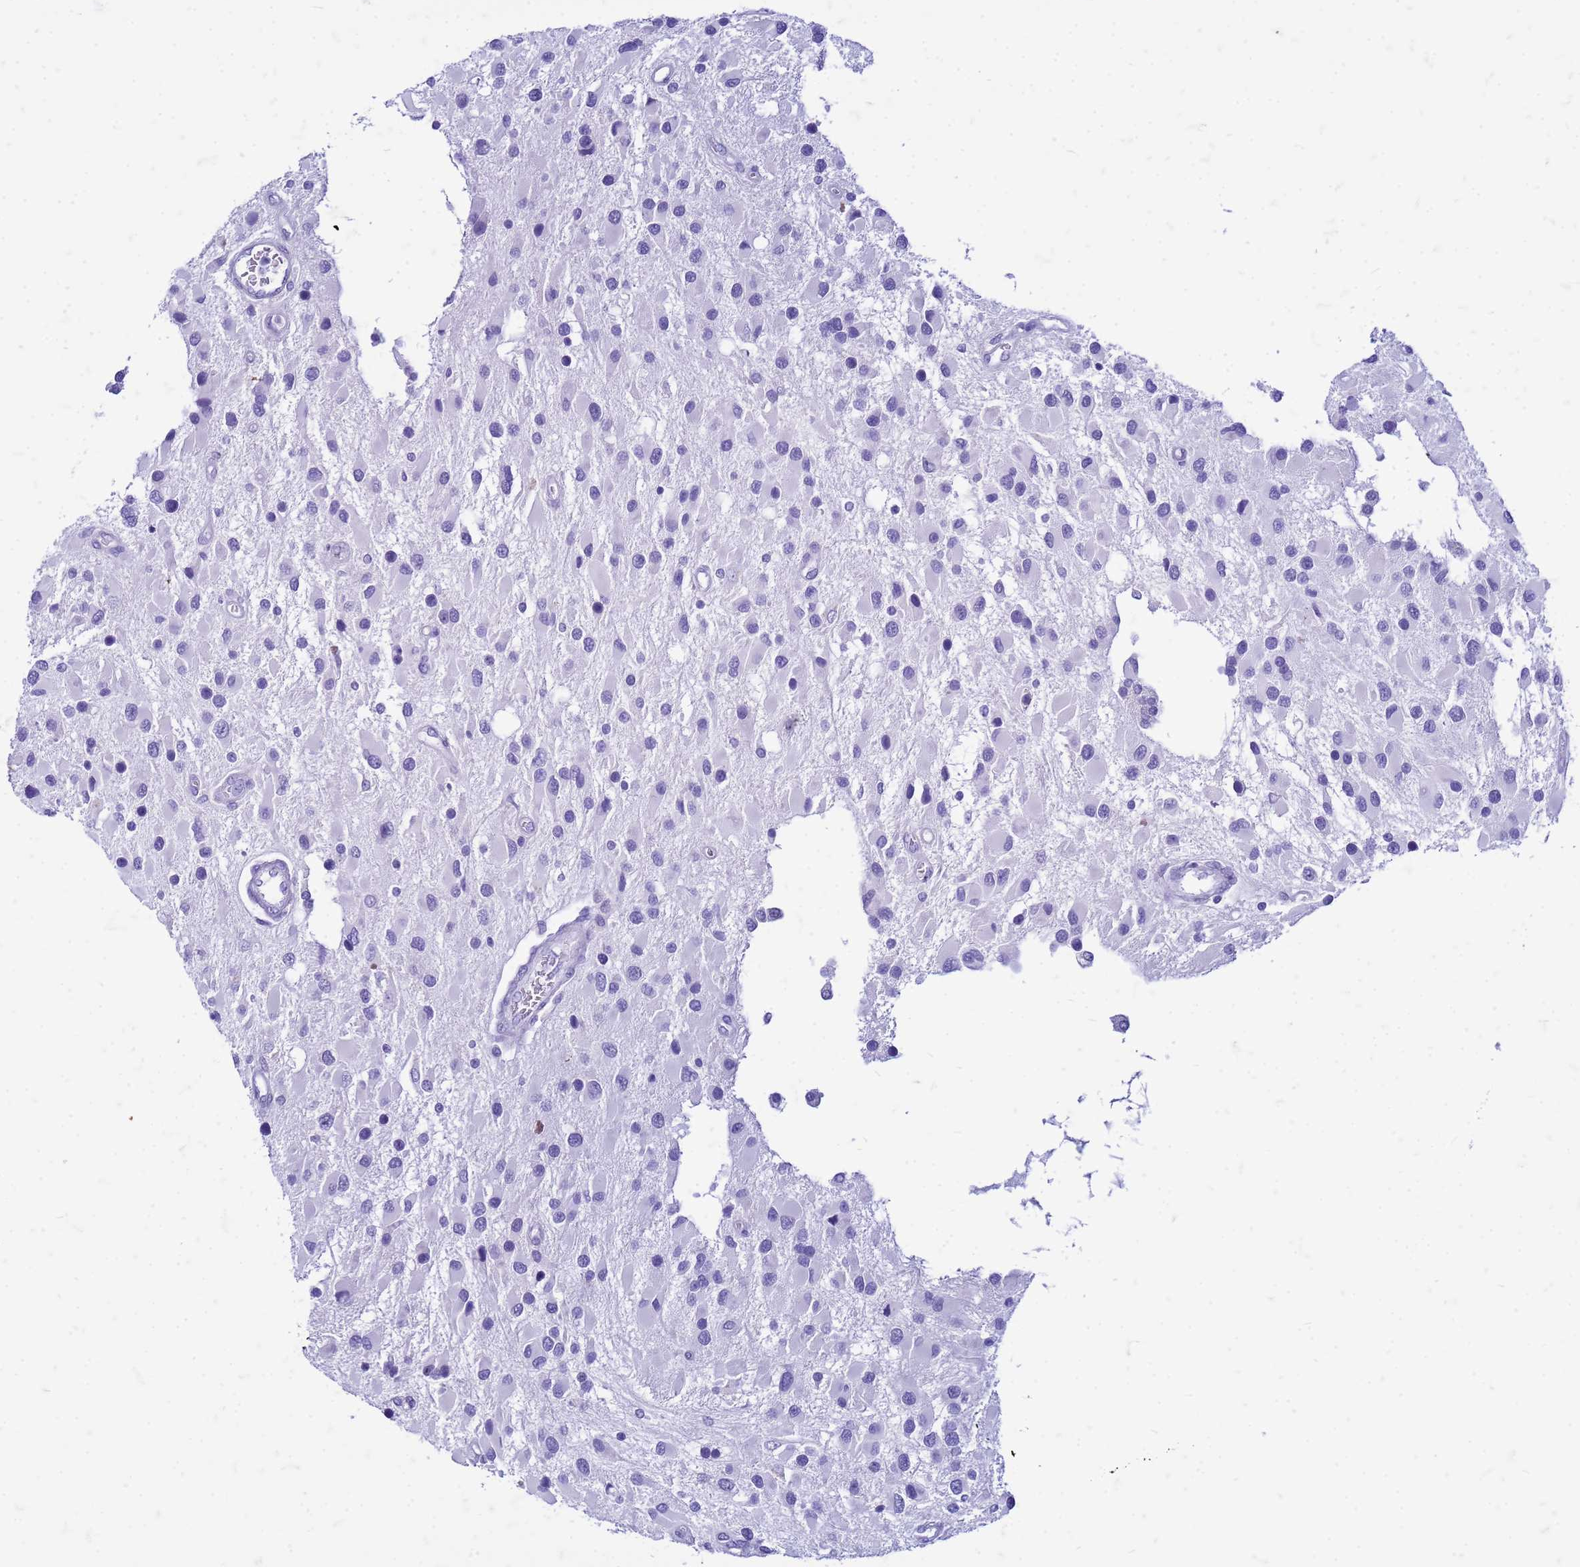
{"staining": {"intensity": "negative", "quantity": "none", "location": "none"}, "tissue": "glioma", "cell_type": "Tumor cells", "image_type": "cancer", "snomed": [{"axis": "morphology", "description": "Glioma, malignant, High grade"}, {"axis": "topography", "description": "Brain"}], "caption": "This is an immunohistochemistry (IHC) image of human glioma. There is no expression in tumor cells.", "gene": "CFAP100", "patient": {"sex": "male", "age": 53}}